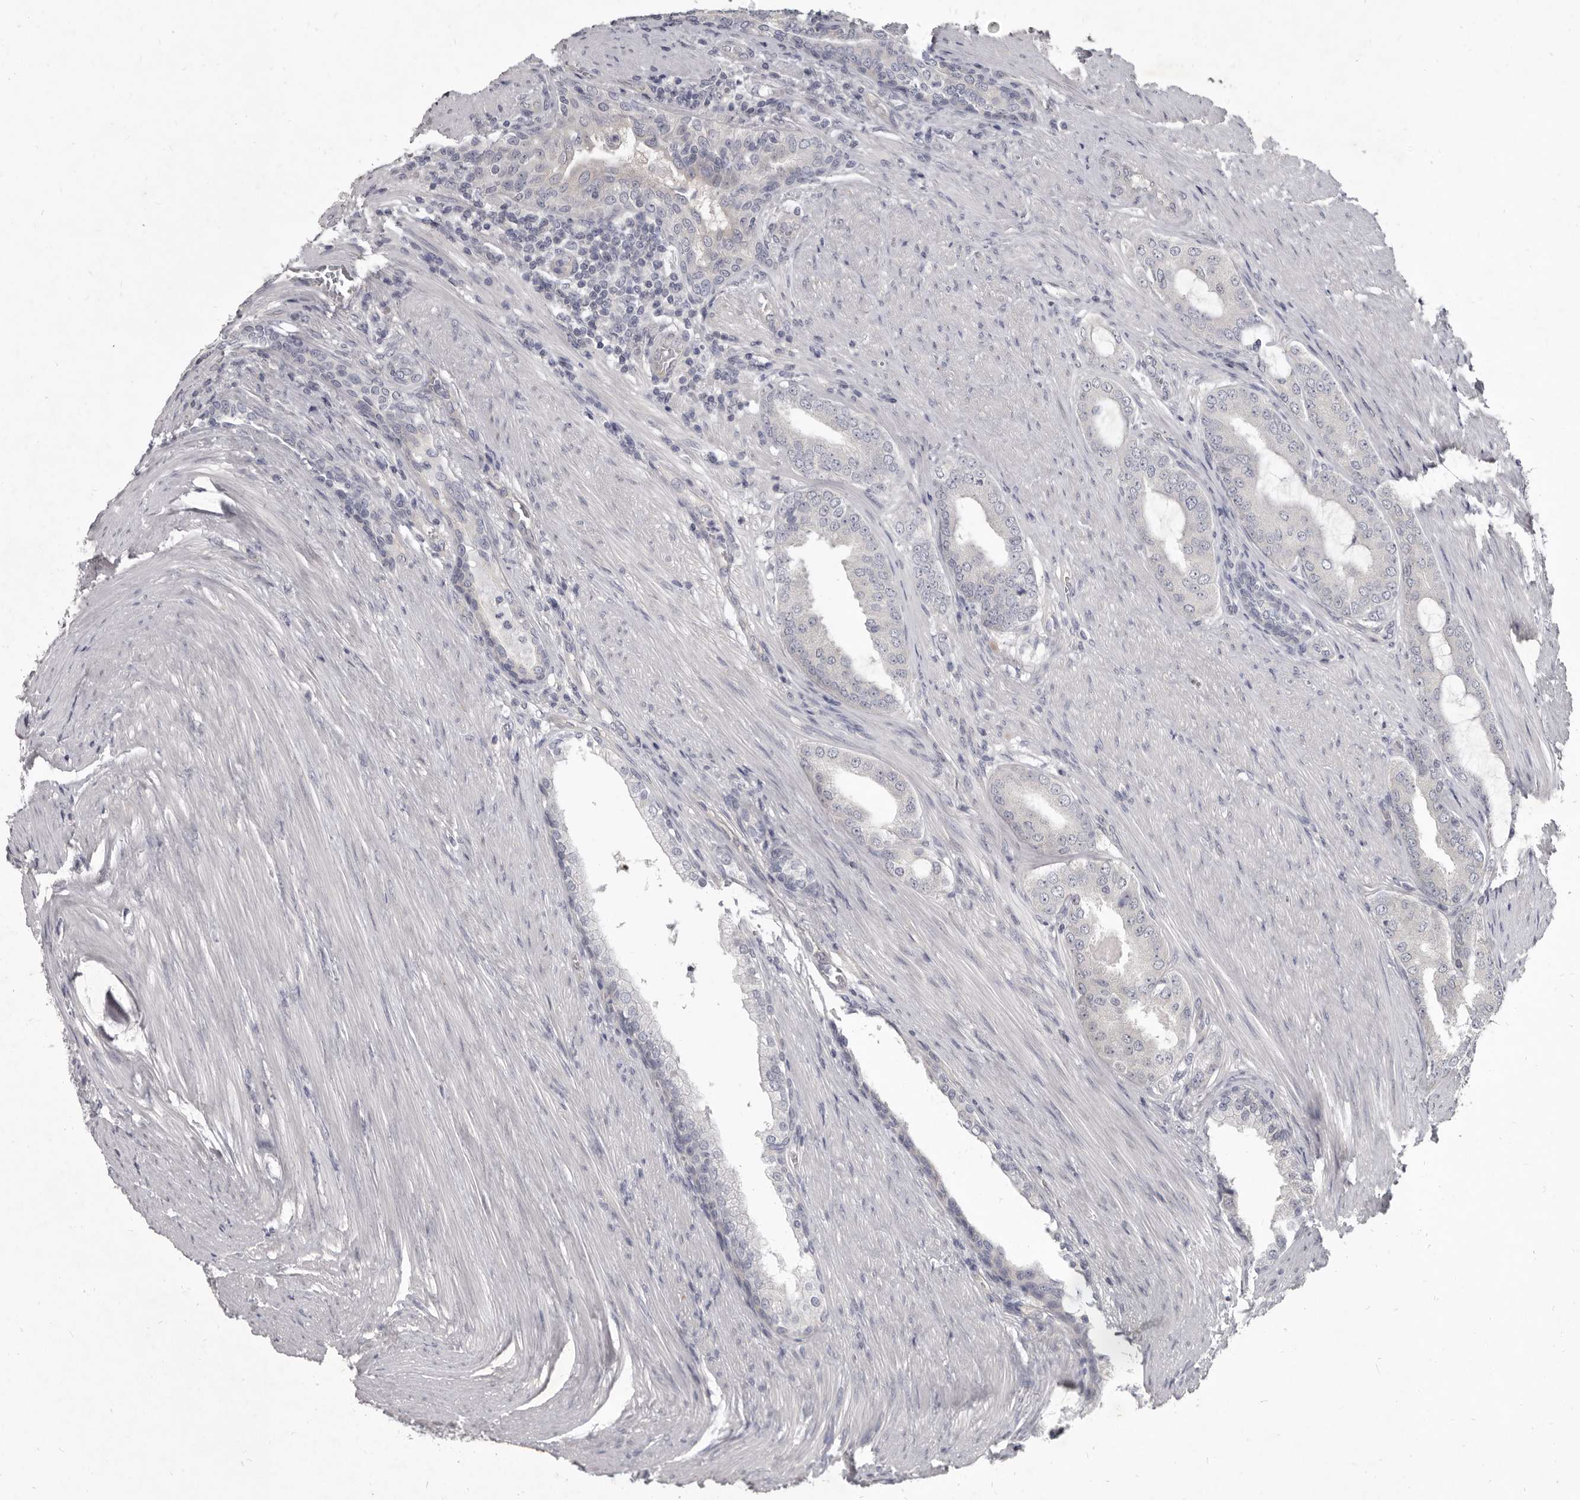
{"staining": {"intensity": "negative", "quantity": "none", "location": "none"}, "tissue": "prostate cancer", "cell_type": "Tumor cells", "image_type": "cancer", "snomed": [{"axis": "morphology", "description": "Adenocarcinoma, High grade"}, {"axis": "topography", "description": "Prostate"}], "caption": "Tumor cells show no significant expression in adenocarcinoma (high-grade) (prostate).", "gene": "GSK3B", "patient": {"sex": "male", "age": 60}}